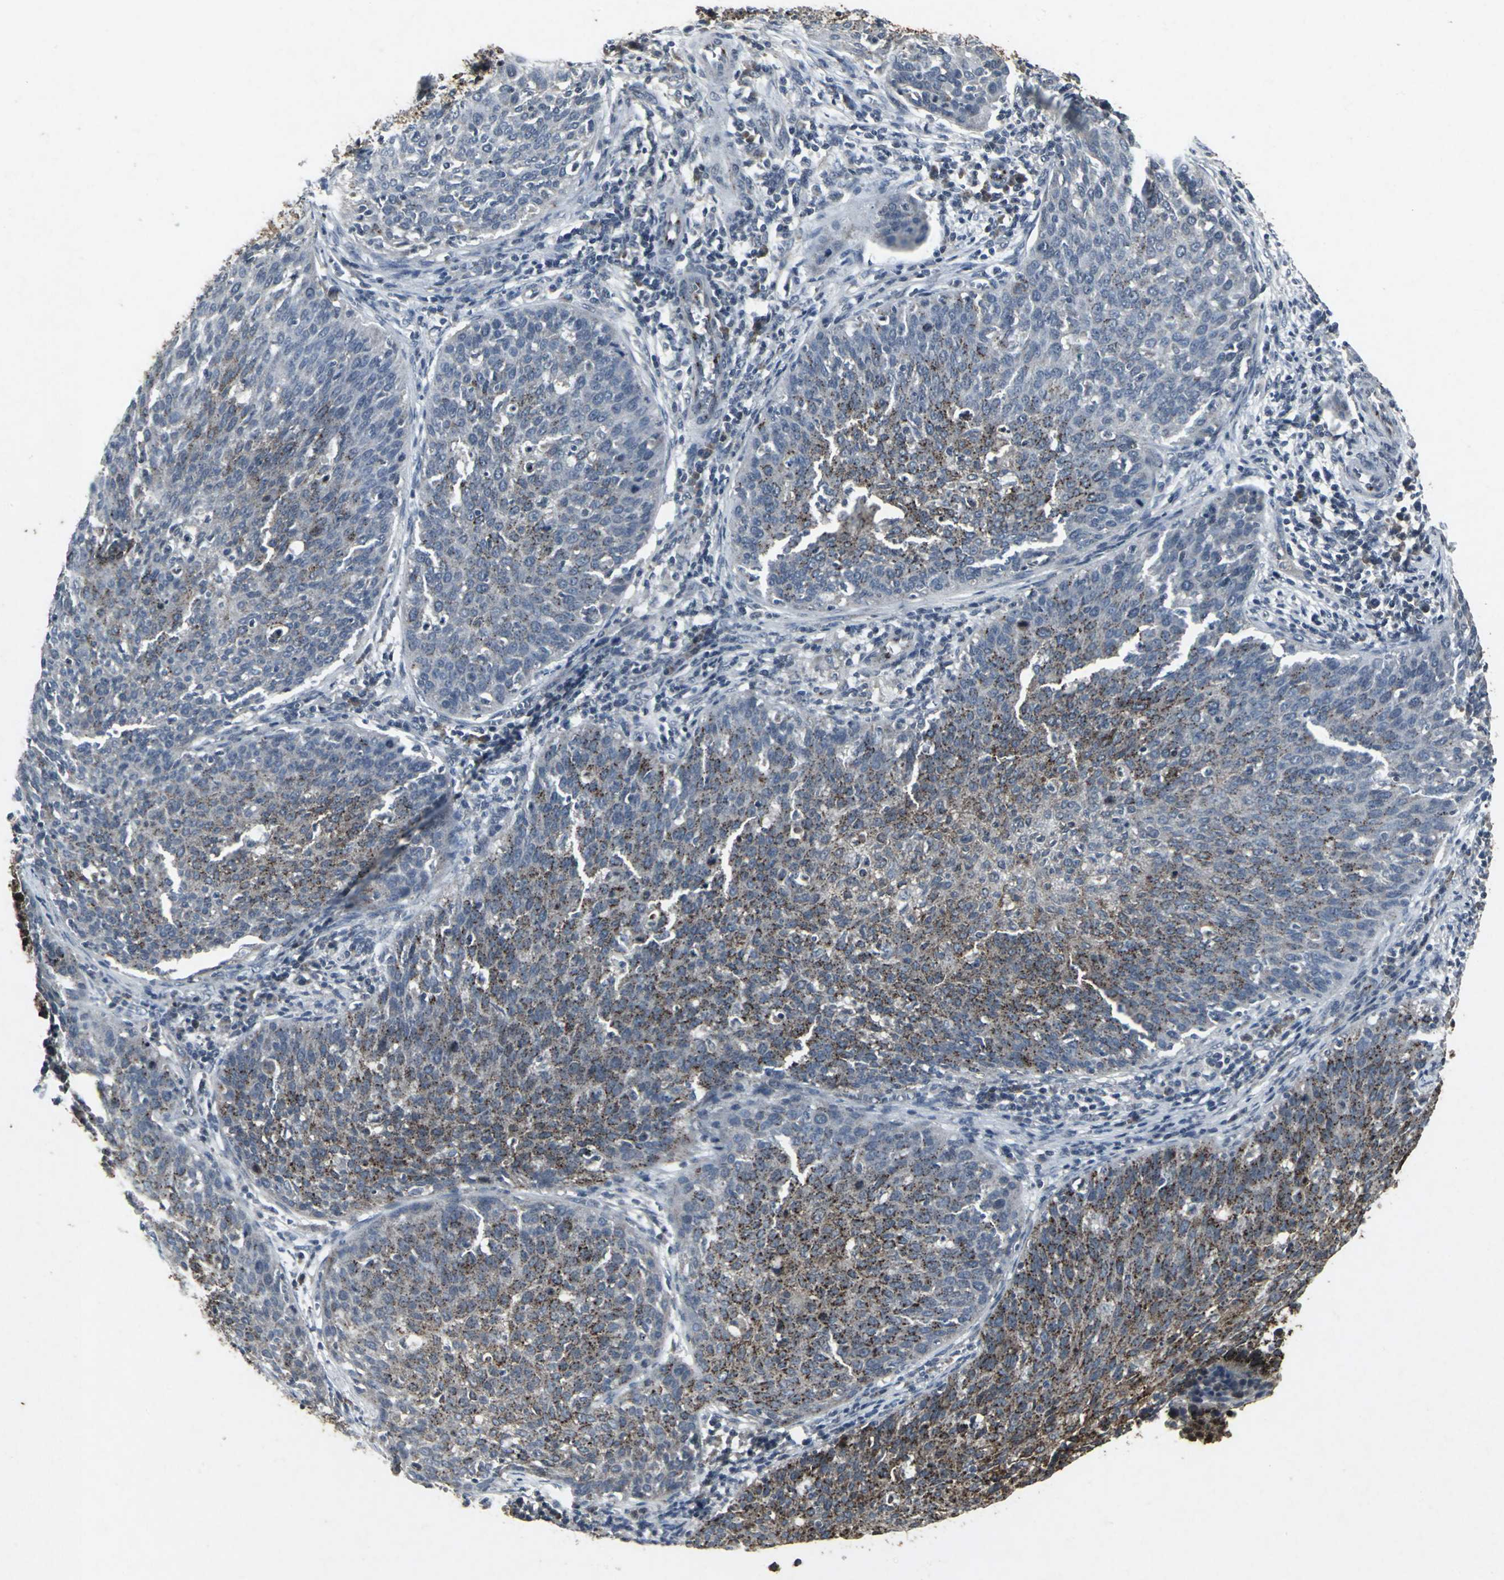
{"staining": {"intensity": "moderate", "quantity": ">75%", "location": "cytoplasmic/membranous"}, "tissue": "cervical cancer", "cell_type": "Tumor cells", "image_type": "cancer", "snomed": [{"axis": "morphology", "description": "Squamous cell carcinoma, NOS"}, {"axis": "topography", "description": "Cervix"}], "caption": "Protein staining of cervical squamous cell carcinoma tissue displays moderate cytoplasmic/membranous staining in approximately >75% of tumor cells. Using DAB (3,3'-diaminobenzidine) (brown) and hematoxylin (blue) stains, captured at high magnification using brightfield microscopy.", "gene": "BMP4", "patient": {"sex": "female", "age": 38}}